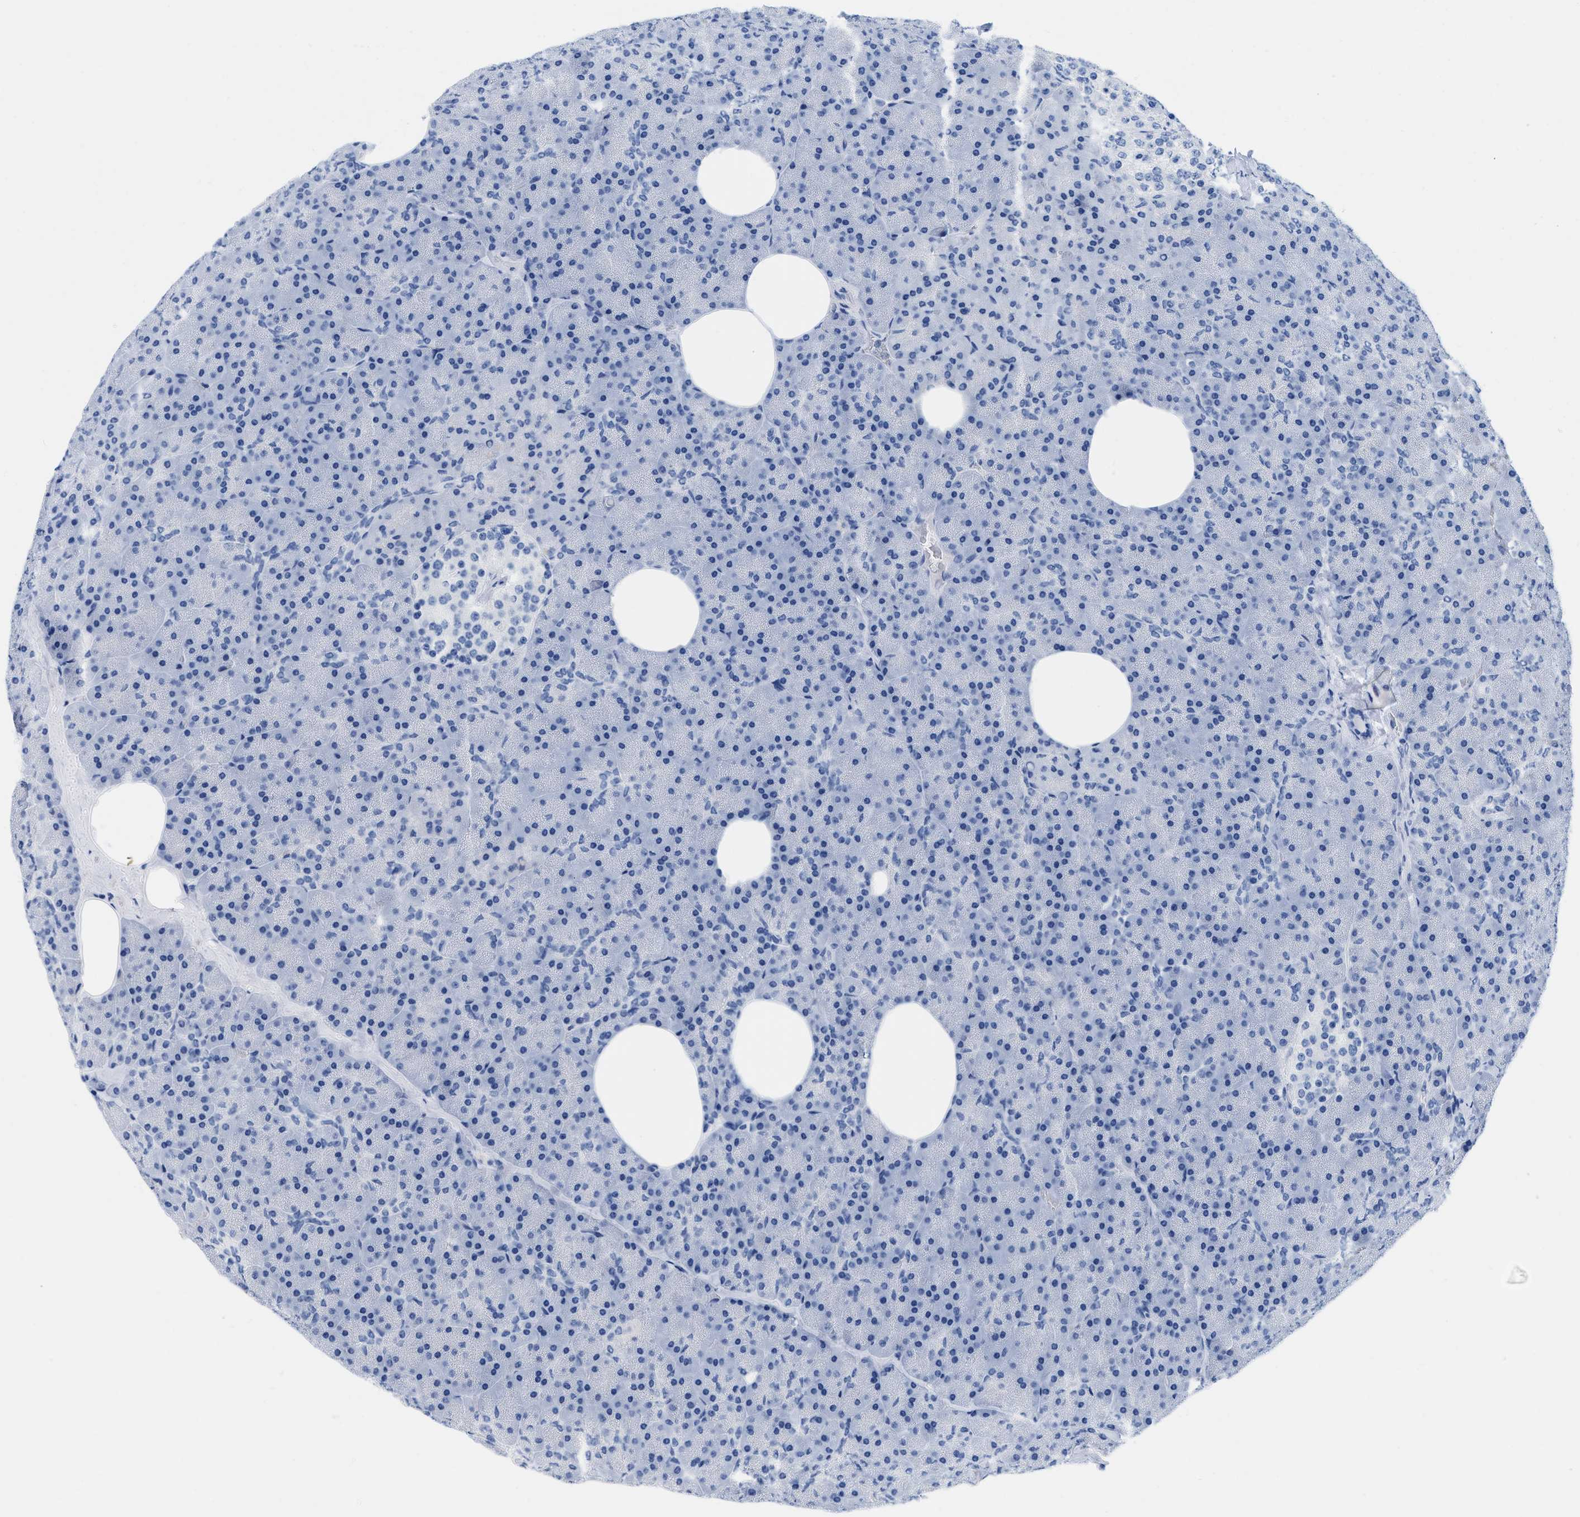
{"staining": {"intensity": "negative", "quantity": "none", "location": "none"}, "tissue": "pancreas", "cell_type": "Exocrine glandular cells", "image_type": "normal", "snomed": [{"axis": "morphology", "description": "Normal tissue, NOS"}, {"axis": "topography", "description": "Pancreas"}], "caption": "High magnification brightfield microscopy of unremarkable pancreas stained with DAB (3,3'-diaminobenzidine) (brown) and counterstained with hematoxylin (blue): exocrine glandular cells show no significant positivity. (IHC, brightfield microscopy, high magnification).", "gene": "CR1", "patient": {"sex": "female", "age": 35}}